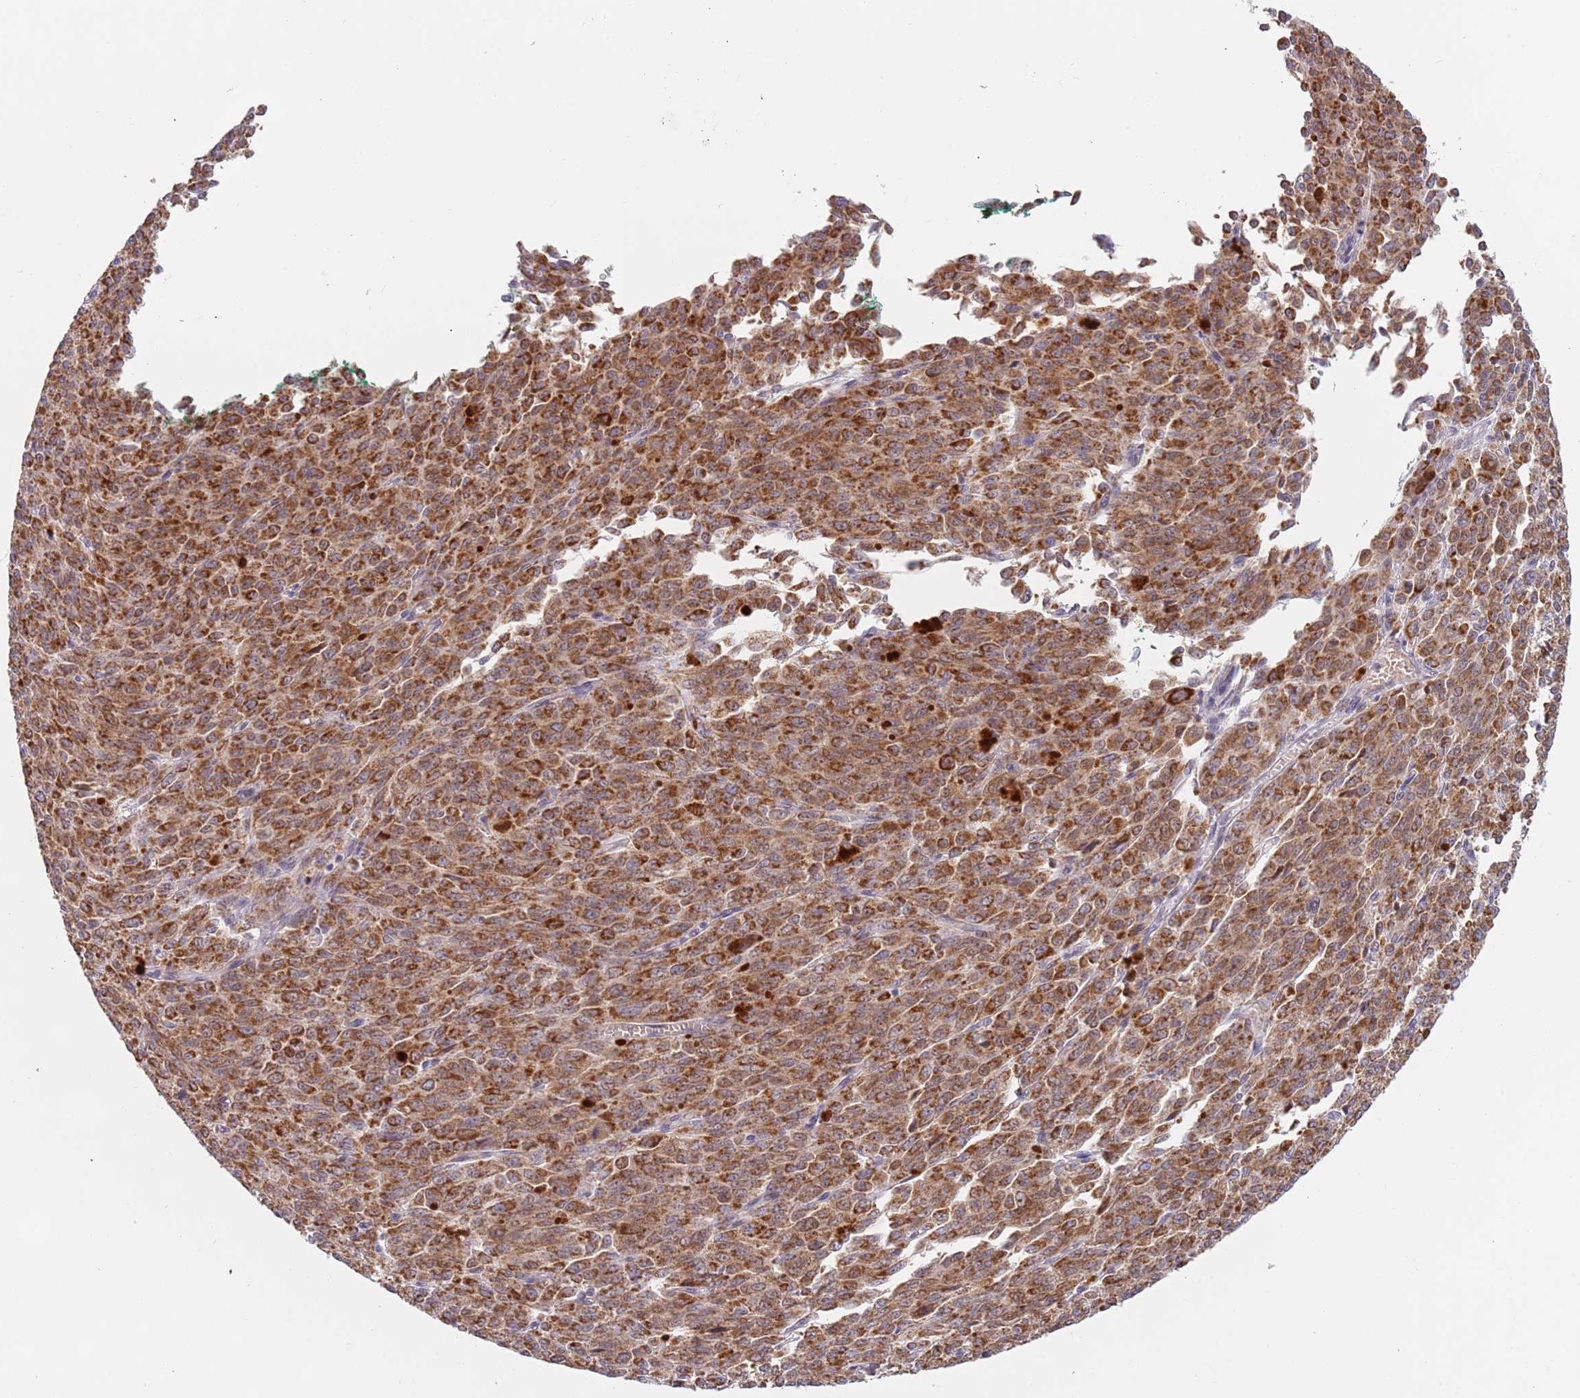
{"staining": {"intensity": "strong", "quantity": ">75%", "location": "cytoplasmic/membranous"}, "tissue": "melanoma", "cell_type": "Tumor cells", "image_type": "cancer", "snomed": [{"axis": "morphology", "description": "Malignant melanoma, NOS"}, {"axis": "topography", "description": "Skin"}], "caption": "Human melanoma stained with a protein marker reveals strong staining in tumor cells.", "gene": "TIMM13", "patient": {"sex": "female", "age": 52}}